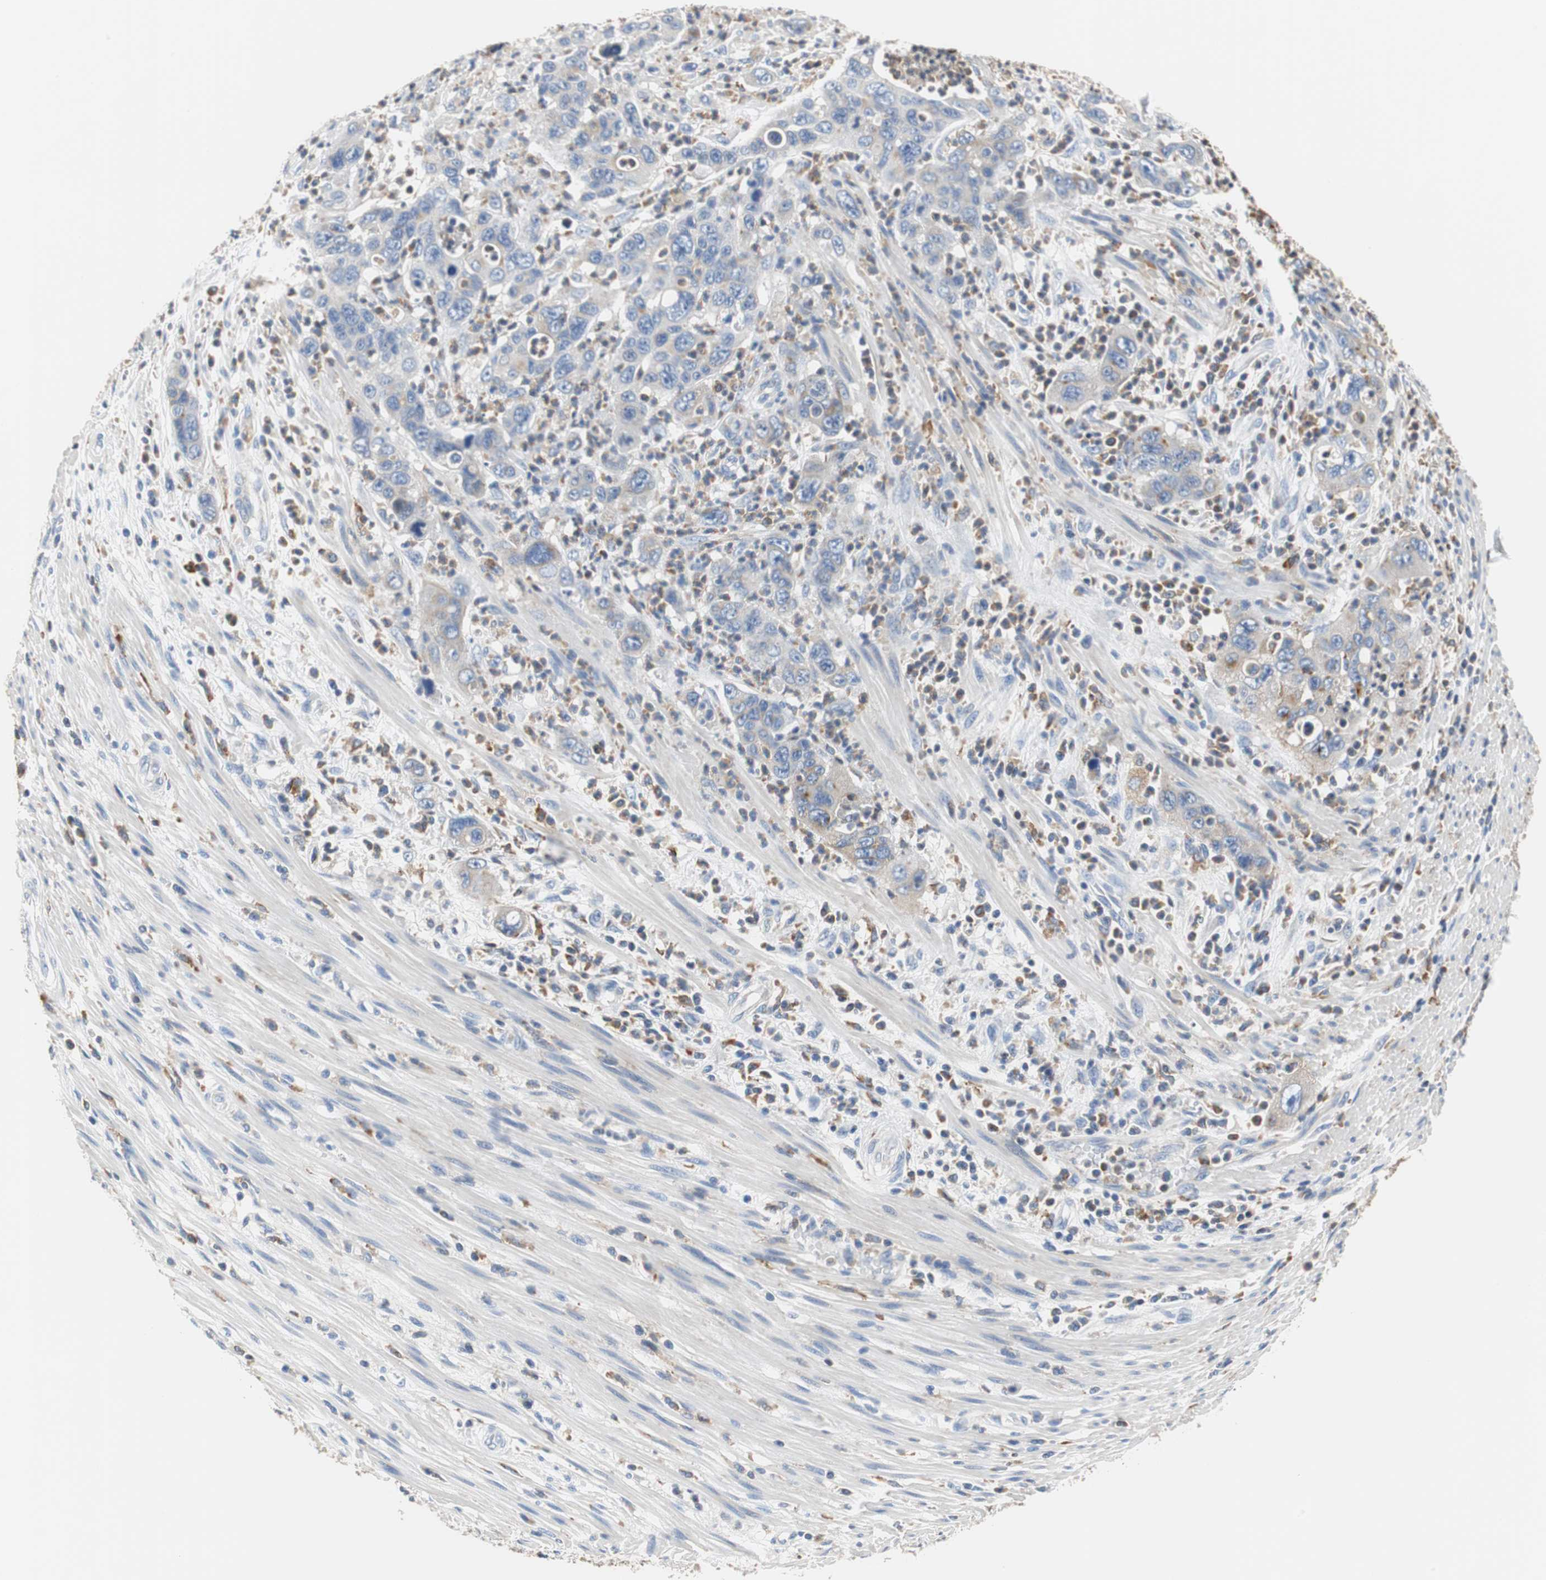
{"staining": {"intensity": "moderate", "quantity": ">75%", "location": "cytoplasmic/membranous"}, "tissue": "pancreatic cancer", "cell_type": "Tumor cells", "image_type": "cancer", "snomed": [{"axis": "morphology", "description": "Adenocarcinoma, NOS"}, {"axis": "topography", "description": "Pancreas"}], "caption": "IHC image of neoplastic tissue: adenocarcinoma (pancreatic) stained using immunohistochemistry exhibits medium levels of moderate protein expression localized specifically in the cytoplasmic/membranous of tumor cells, appearing as a cytoplasmic/membranous brown color.", "gene": "VAMP8", "patient": {"sex": "female", "age": 71}}